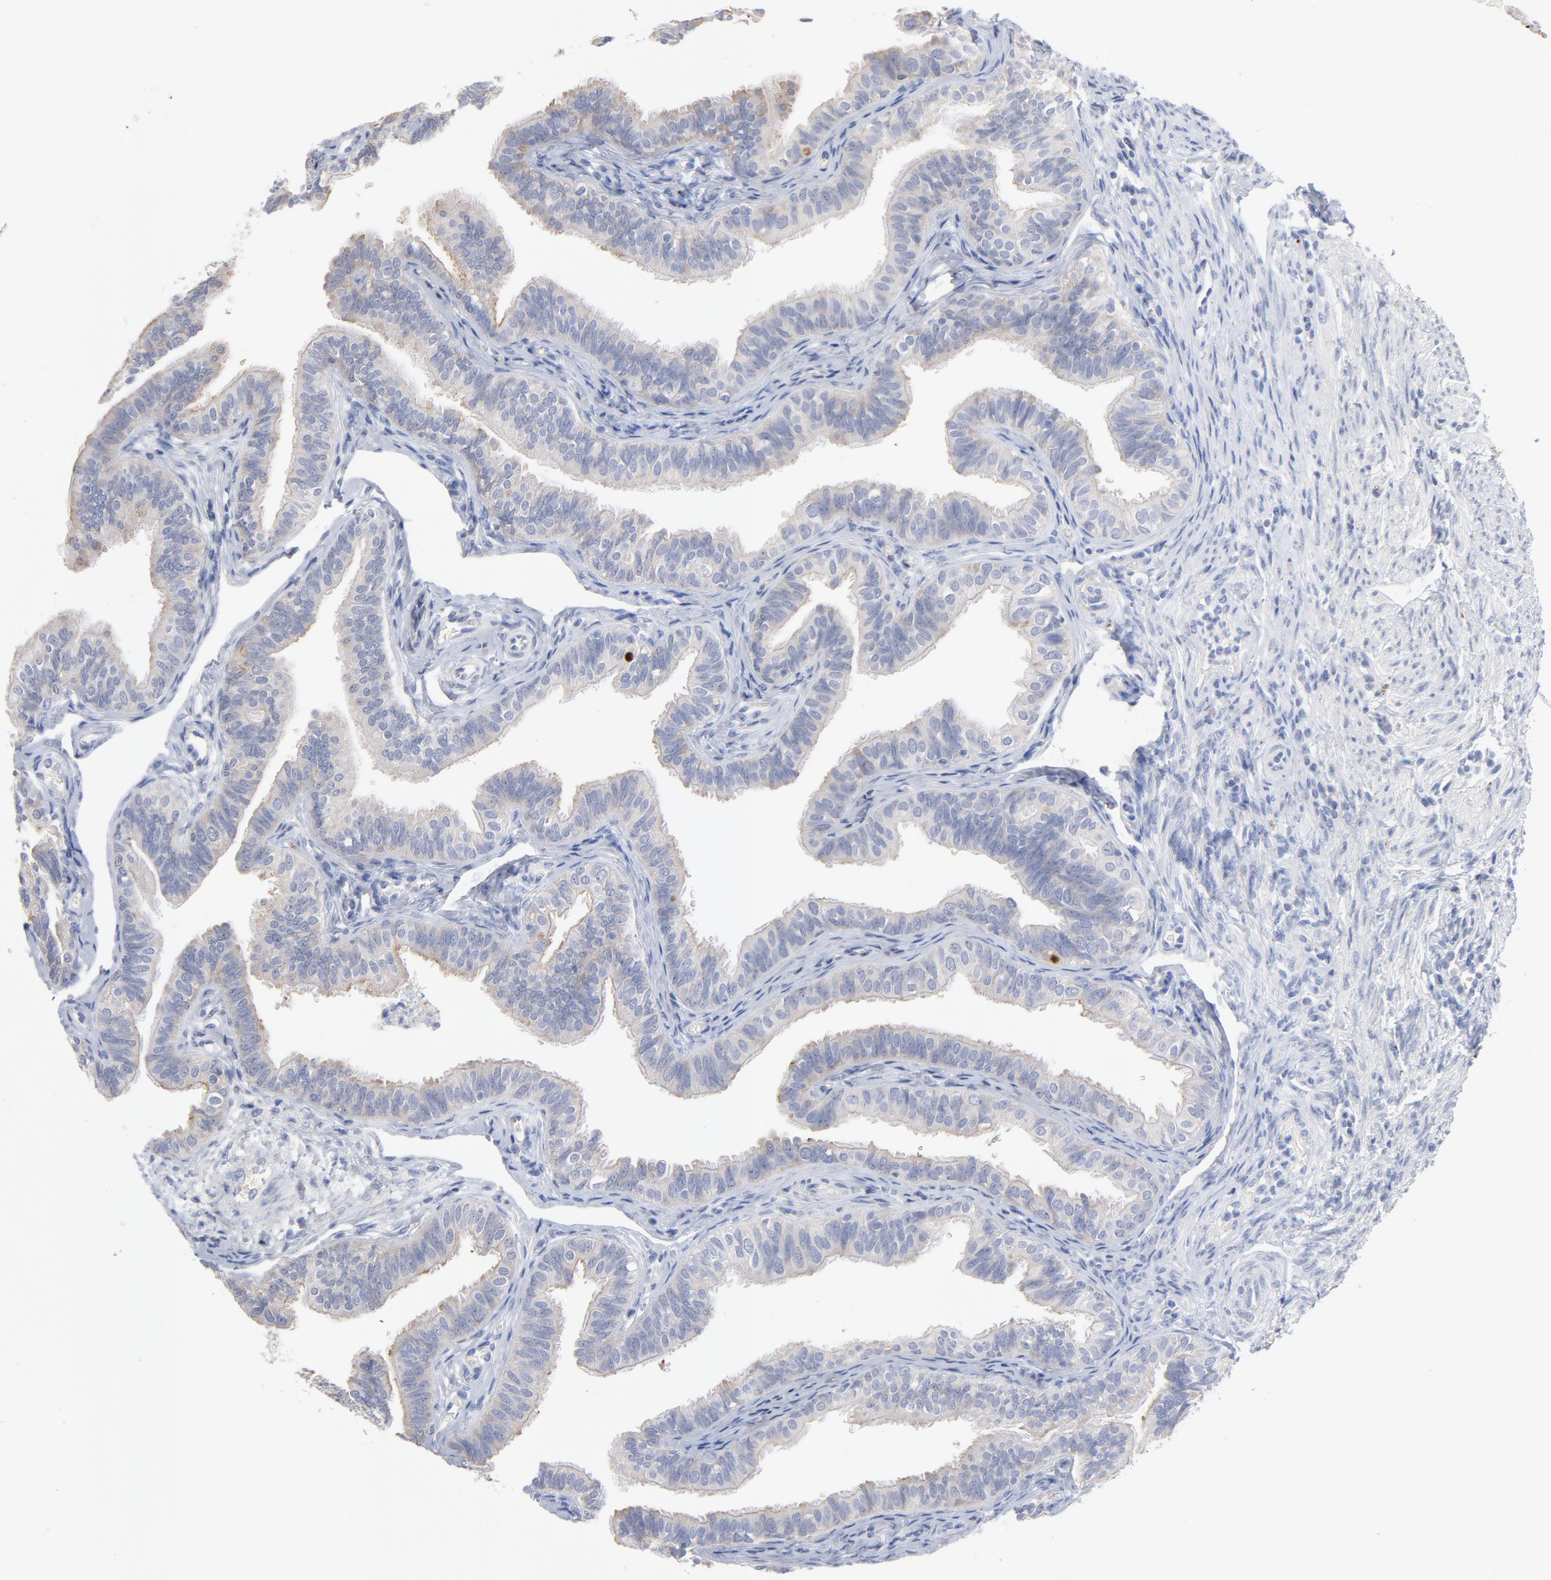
{"staining": {"intensity": "weak", "quantity": ">75%", "location": "cytoplasmic/membranous"}, "tissue": "fallopian tube", "cell_type": "Glandular cells", "image_type": "normal", "snomed": [{"axis": "morphology", "description": "Normal tissue, NOS"}, {"axis": "morphology", "description": "Dermoid, NOS"}, {"axis": "topography", "description": "Fallopian tube"}], "caption": "DAB (3,3'-diaminobenzidine) immunohistochemical staining of unremarkable human fallopian tube demonstrates weak cytoplasmic/membranous protein expression in approximately >75% of glandular cells.", "gene": "CPE", "patient": {"sex": "female", "age": 33}}